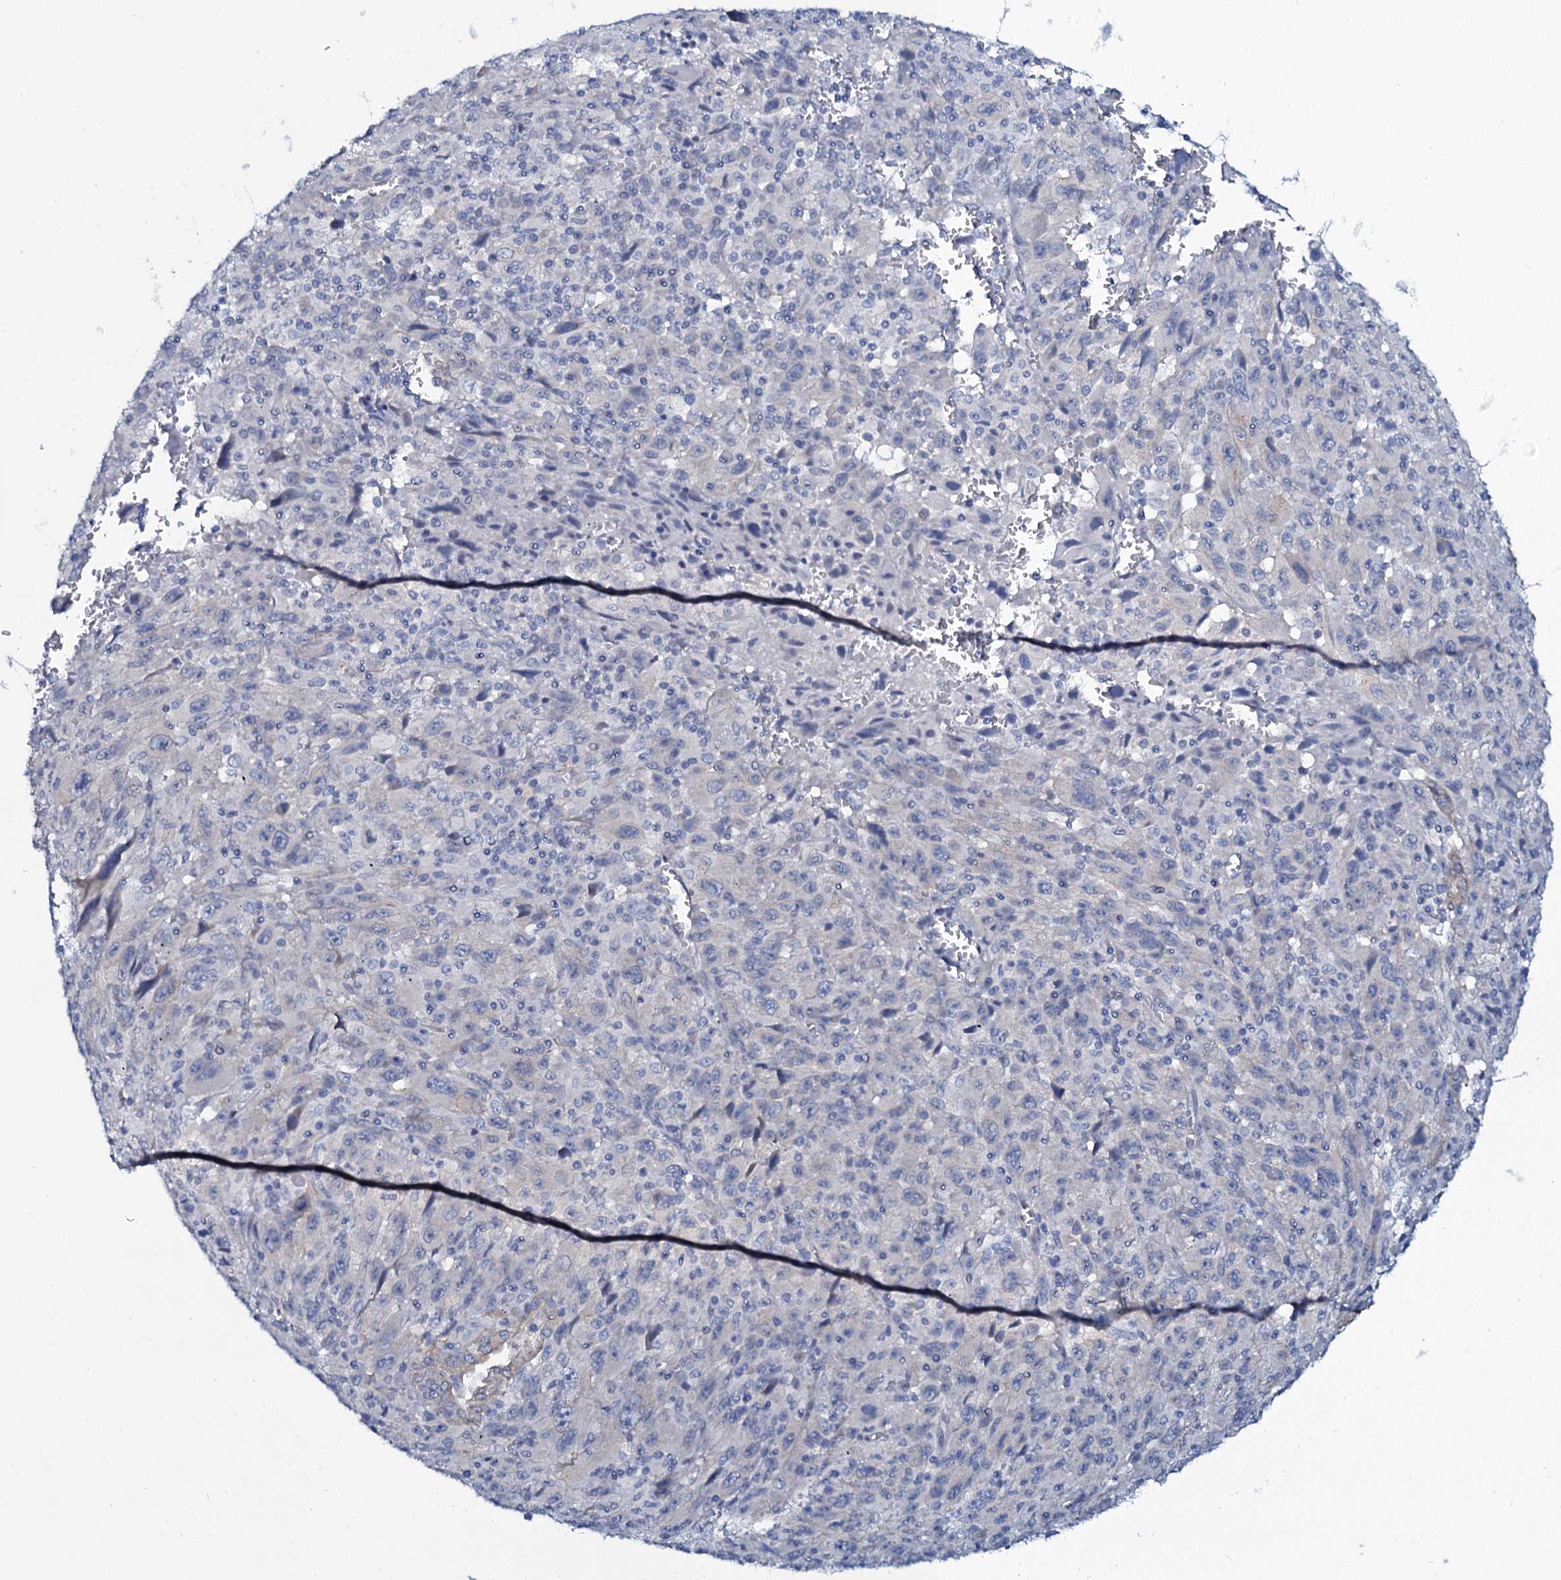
{"staining": {"intensity": "negative", "quantity": "none", "location": "none"}, "tissue": "melanoma", "cell_type": "Tumor cells", "image_type": "cancer", "snomed": [{"axis": "morphology", "description": "Malignant melanoma, Metastatic site"}, {"axis": "topography", "description": "Skin"}], "caption": "This is an IHC image of malignant melanoma (metastatic site). There is no positivity in tumor cells.", "gene": "C10orf88", "patient": {"sex": "female", "age": 56}}